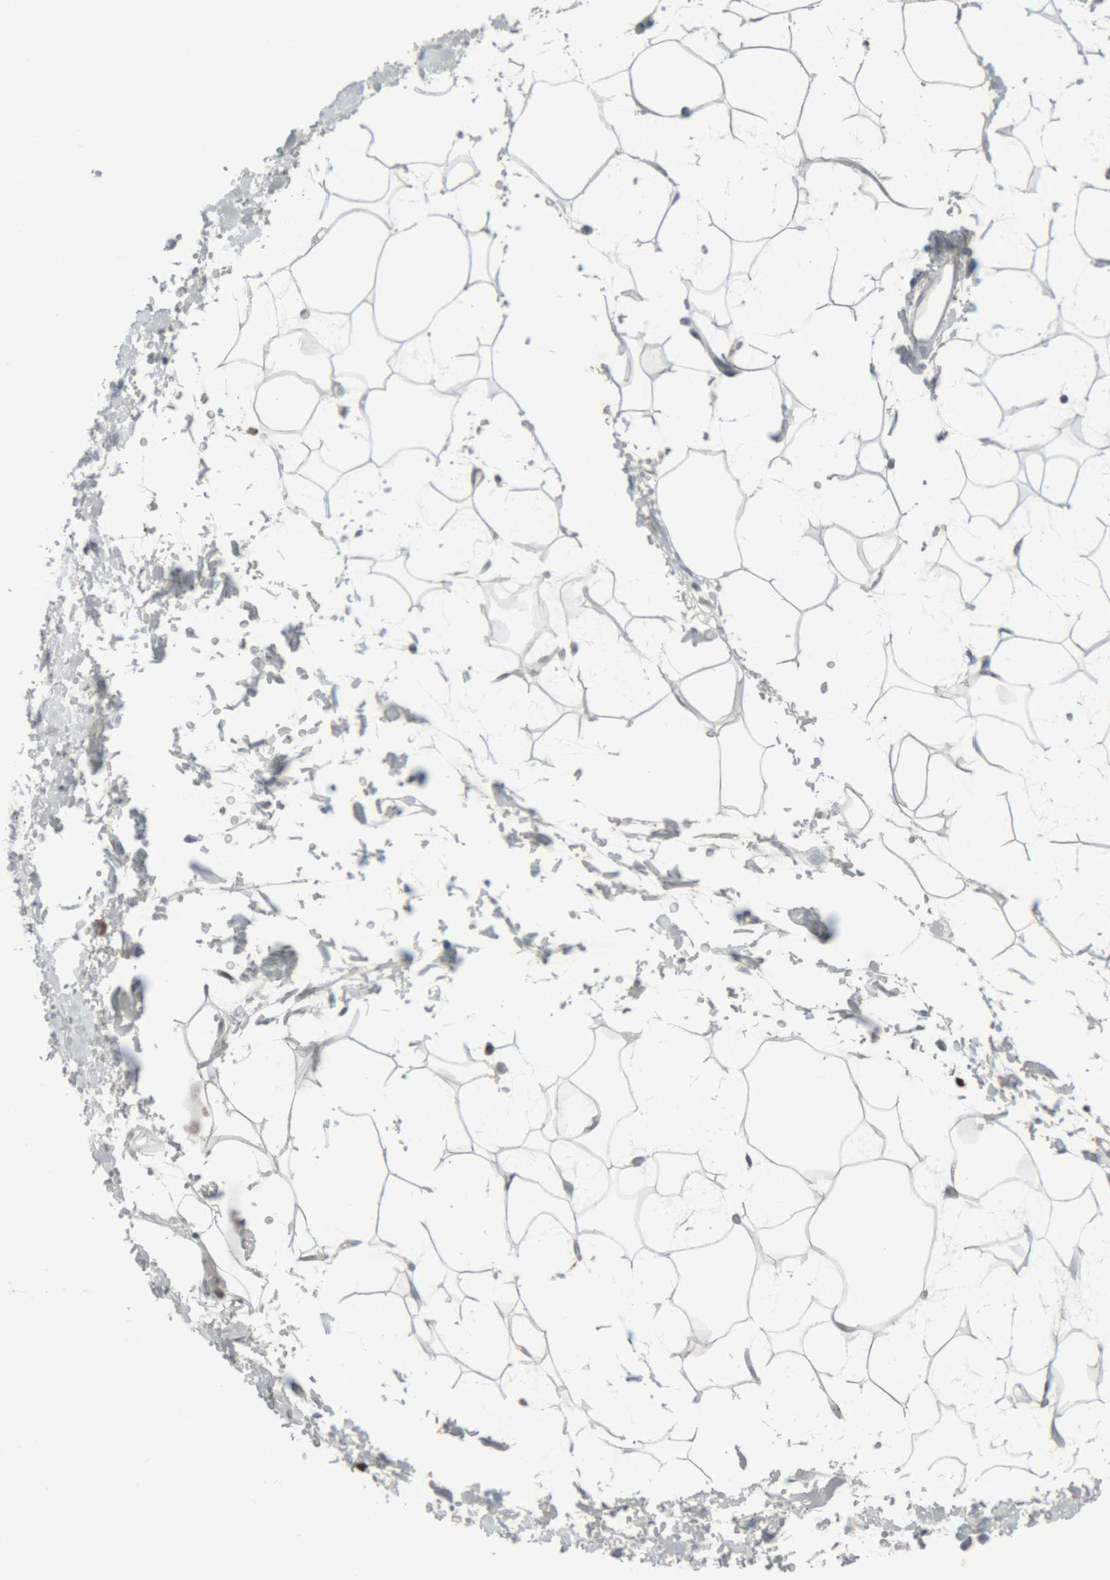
{"staining": {"intensity": "negative", "quantity": "none", "location": "none"}, "tissue": "adipose tissue", "cell_type": "Adipocytes", "image_type": "normal", "snomed": [{"axis": "morphology", "description": "Normal tissue, NOS"}, {"axis": "topography", "description": "Soft tissue"}], "caption": "This is an IHC photomicrograph of unremarkable adipose tissue. There is no staining in adipocytes.", "gene": "RPF1", "patient": {"sex": "male", "age": 72}}